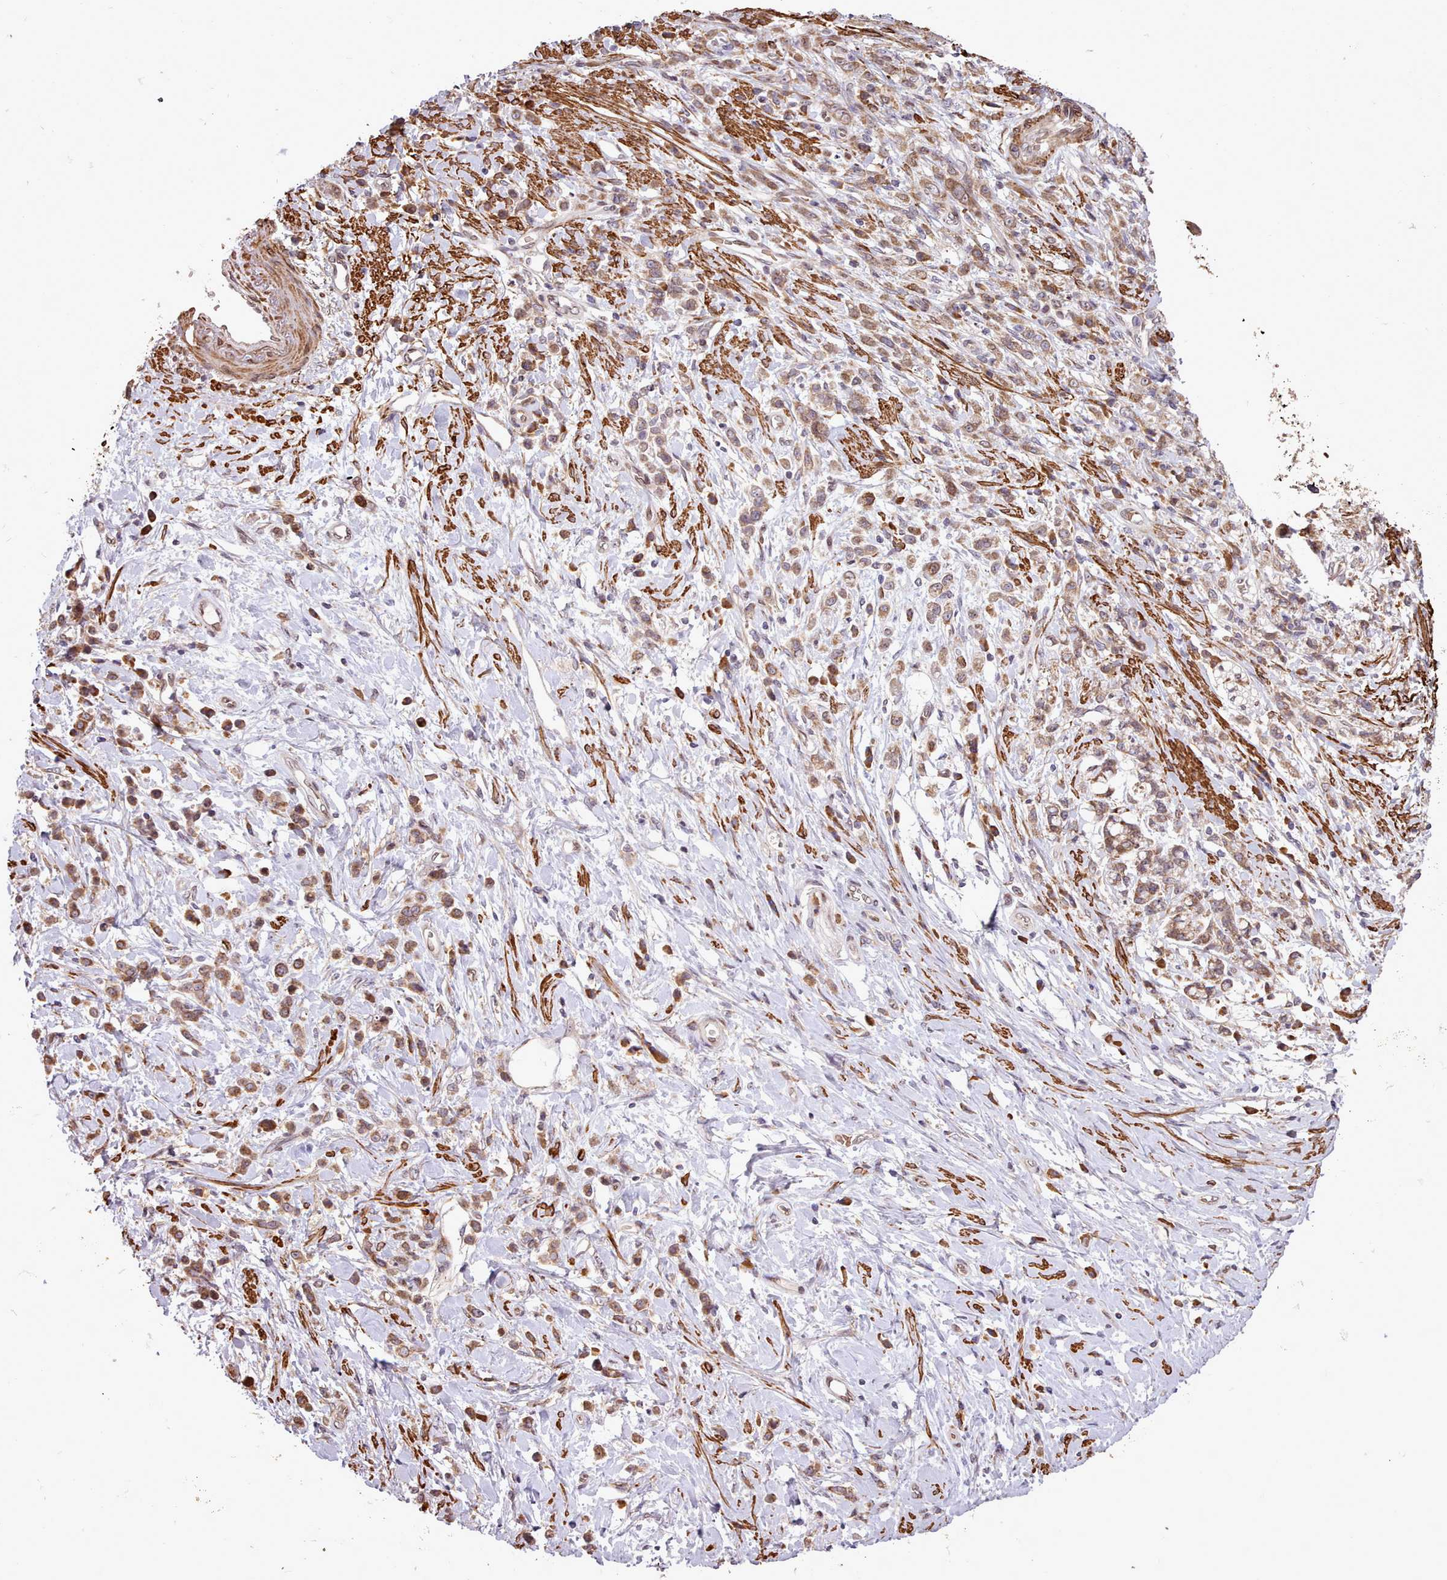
{"staining": {"intensity": "weak", "quantity": ">75%", "location": "cytoplasmic/membranous"}, "tissue": "stomach cancer", "cell_type": "Tumor cells", "image_type": "cancer", "snomed": [{"axis": "morphology", "description": "Adenocarcinoma, NOS"}, {"axis": "topography", "description": "Stomach"}], "caption": "Immunohistochemistry (IHC) photomicrograph of adenocarcinoma (stomach) stained for a protein (brown), which exhibits low levels of weak cytoplasmic/membranous expression in approximately >75% of tumor cells.", "gene": "CABP1", "patient": {"sex": "female", "age": 60}}